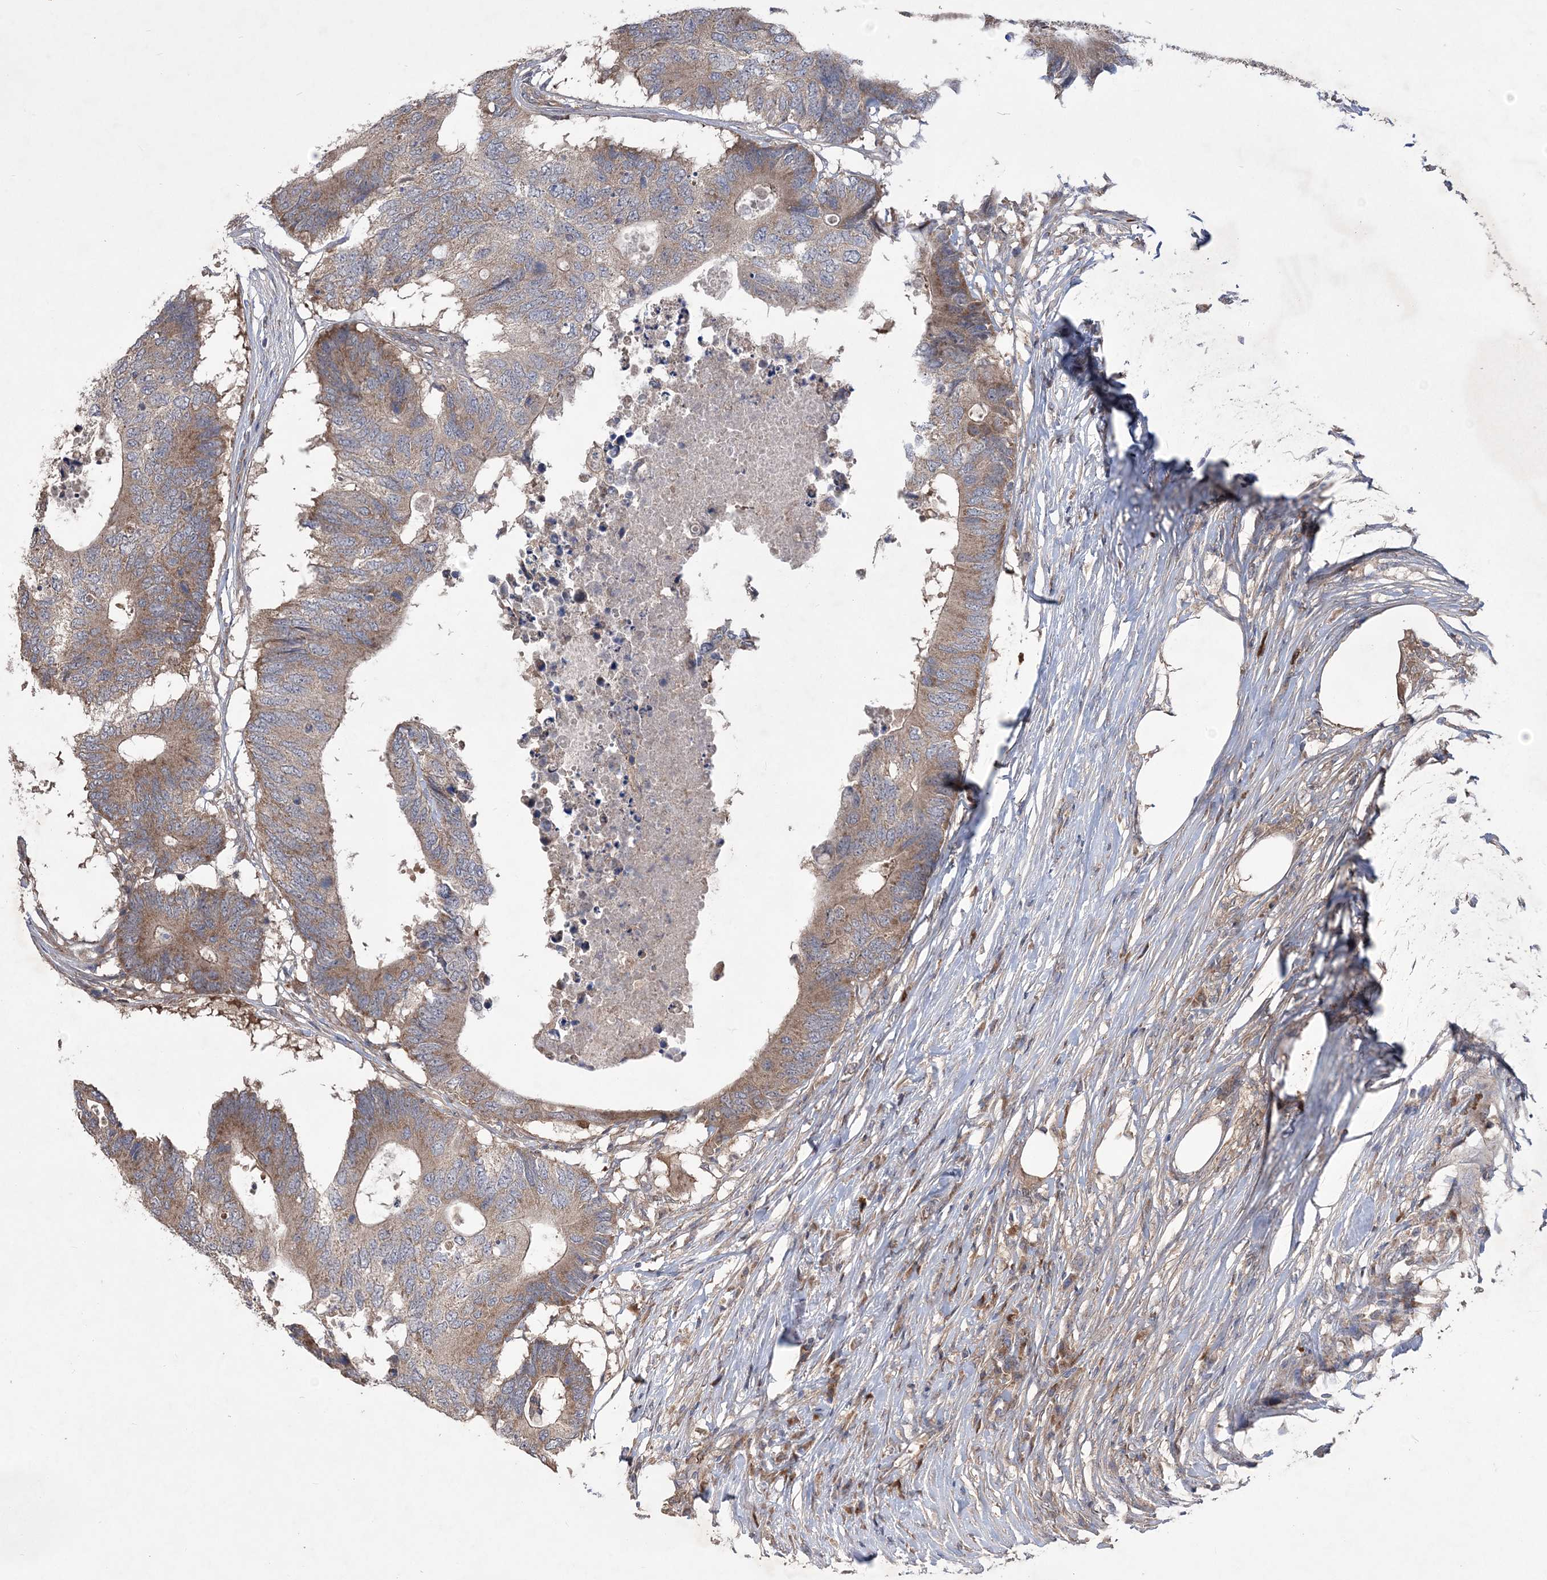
{"staining": {"intensity": "moderate", "quantity": "25%-75%", "location": "cytoplasmic/membranous"}, "tissue": "colorectal cancer", "cell_type": "Tumor cells", "image_type": "cancer", "snomed": [{"axis": "morphology", "description": "Adenocarcinoma, NOS"}, {"axis": "topography", "description": "Colon"}], "caption": "The photomicrograph displays staining of adenocarcinoma (colorectal), revealing moderate cytoplasmic/membranous protein expression (brown color) within tumor cells. Using DAB (brown) and hematoxylin (blue) stains, captured at high magnification using brightfield microscopy.", "gene": "MTRF1L", "patient": {"sex": "male", "age": 71}}